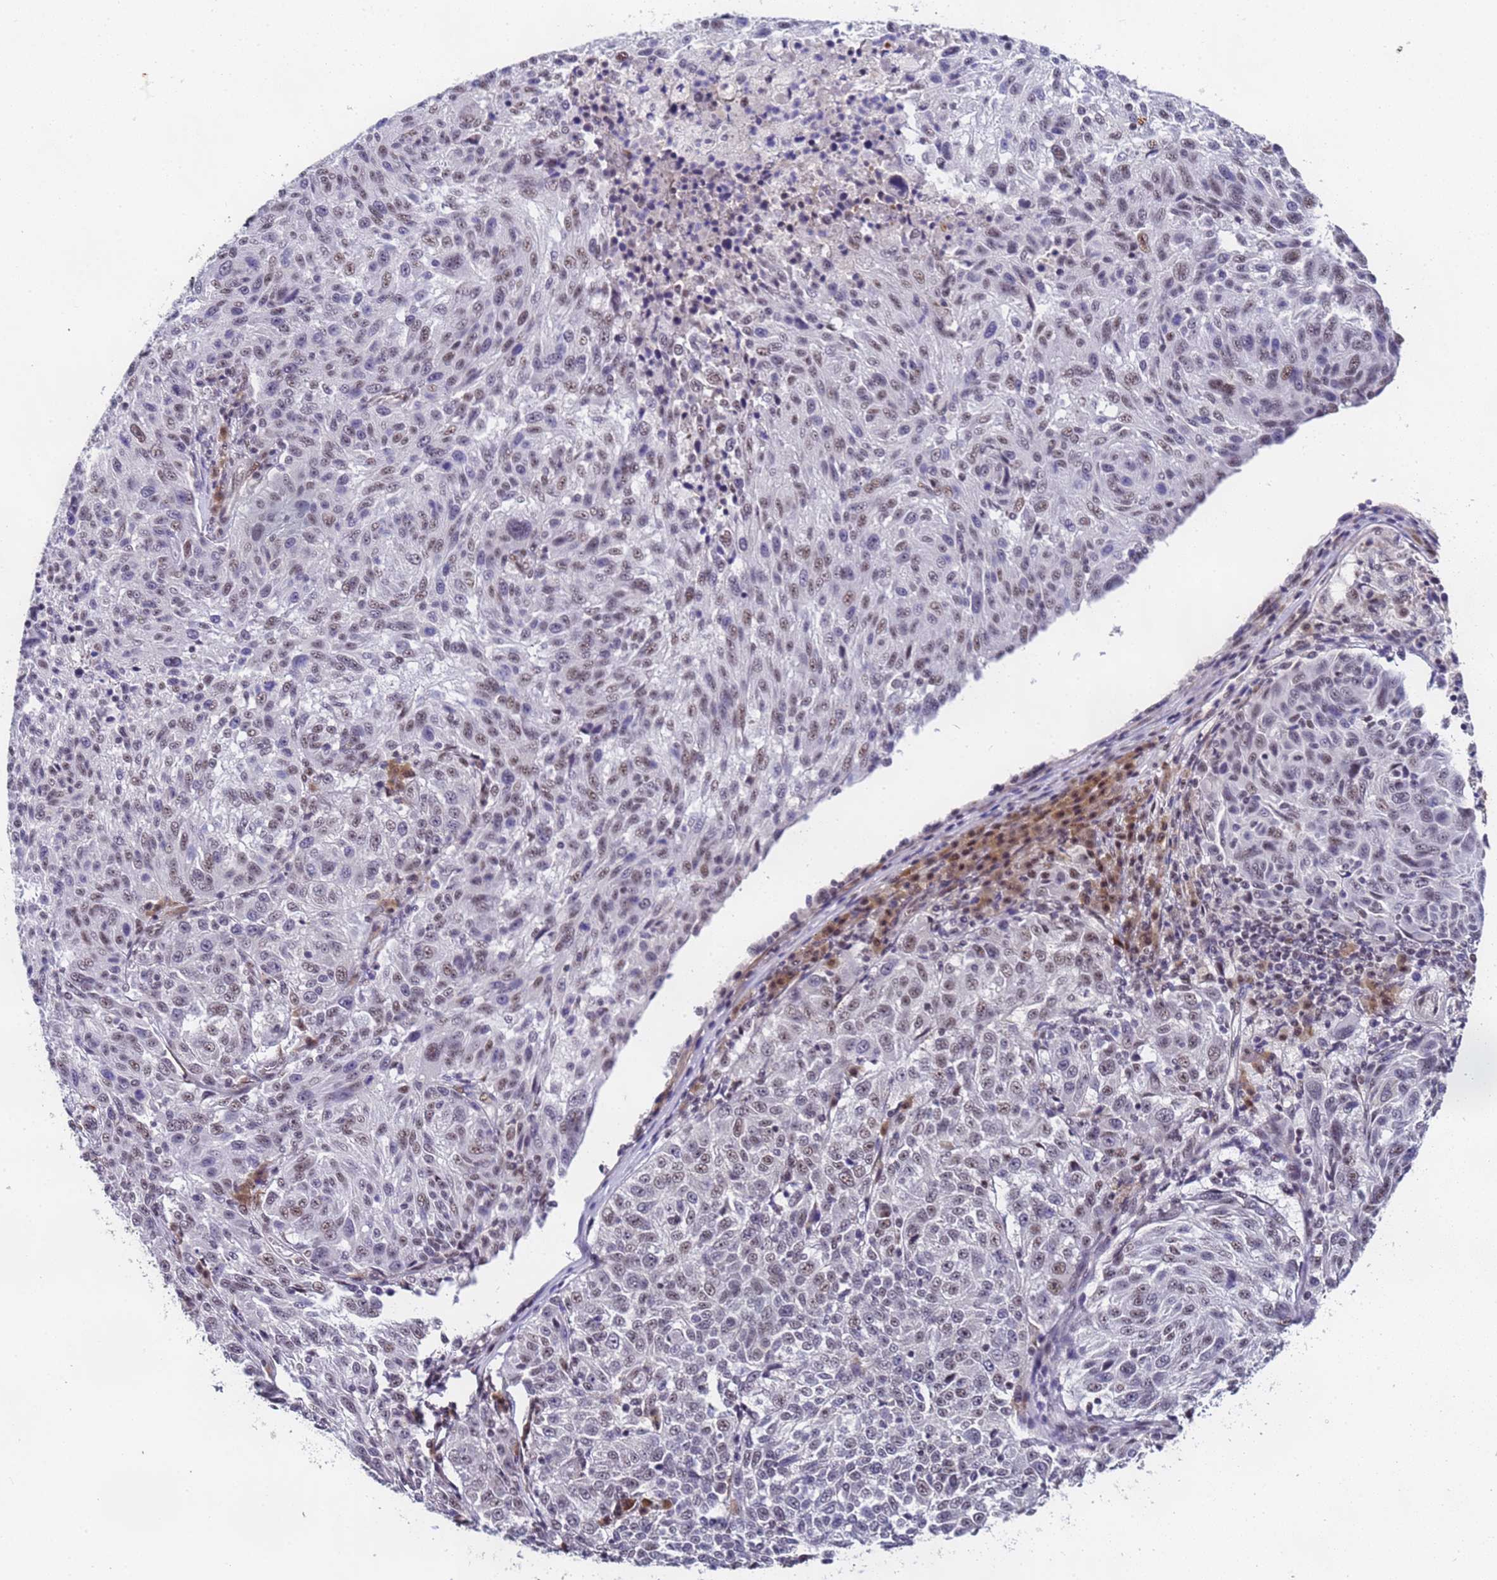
{"staining": {"intensity": "moderate", "quantity": ">75%", "location": "nuclear"}, "tissue": "melanoma", "cell_type": "Tumor cells", "image_type": "cancer", "snomed": [{"axis": "morphology", "description": "Malignant melanoma, NOS"}, {"axis": "topography", "description": "Skin"}], "caption": "Approximately >75% of tumor cells in malignant melanoma show moderate nuclear protein expression as visualized by brown immunohistochemical staining.", "gene": "FNBP4", "patient": {"sex": "male", "age": 53}}